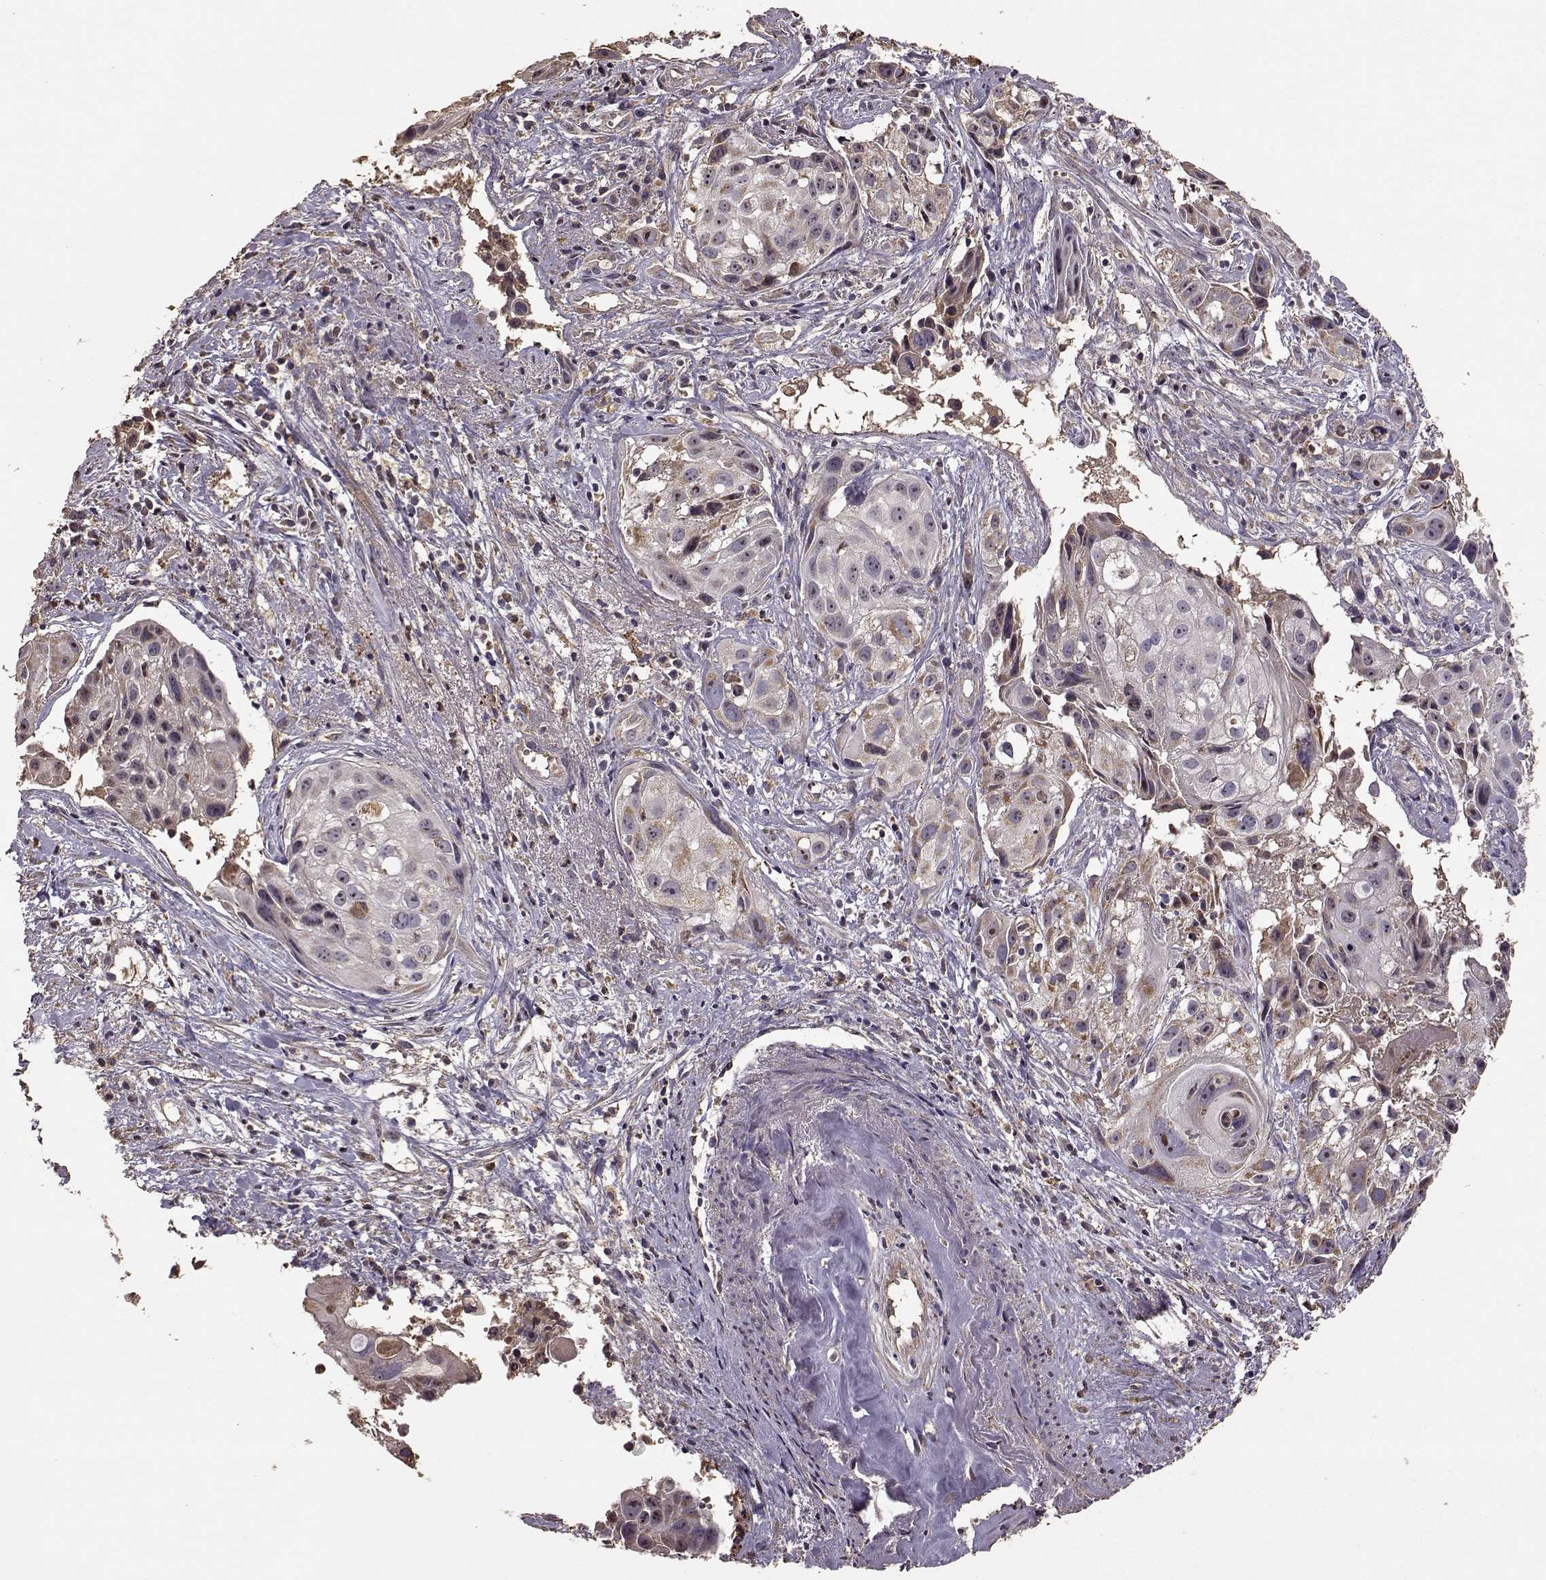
{"staining": {"intensity": "moderate", "quantity": "<25%", "location": "cytoplasmic/membranous"}, "tissue": "cervical cancer", "cell_type": "Tumor cells", "image_type": "cancer", "snomed": [{"axis": "morphology", "description": "Squamous cell carcinoma, NOS"}, {"axis": "topography", "description": "Cervix"}], "caption": "Tumor cells demonstrate low levels of moderate cytoplasmic/membranous staining in about <25% of cells in human squamous cell carcinoma (cervical). (DAB (3,3'-diaminobenzidine) = brown stain, brightfield microscopy at high magnification).", "gene": "PTGES2", "patient": {"sex": "female", "age": 53}}